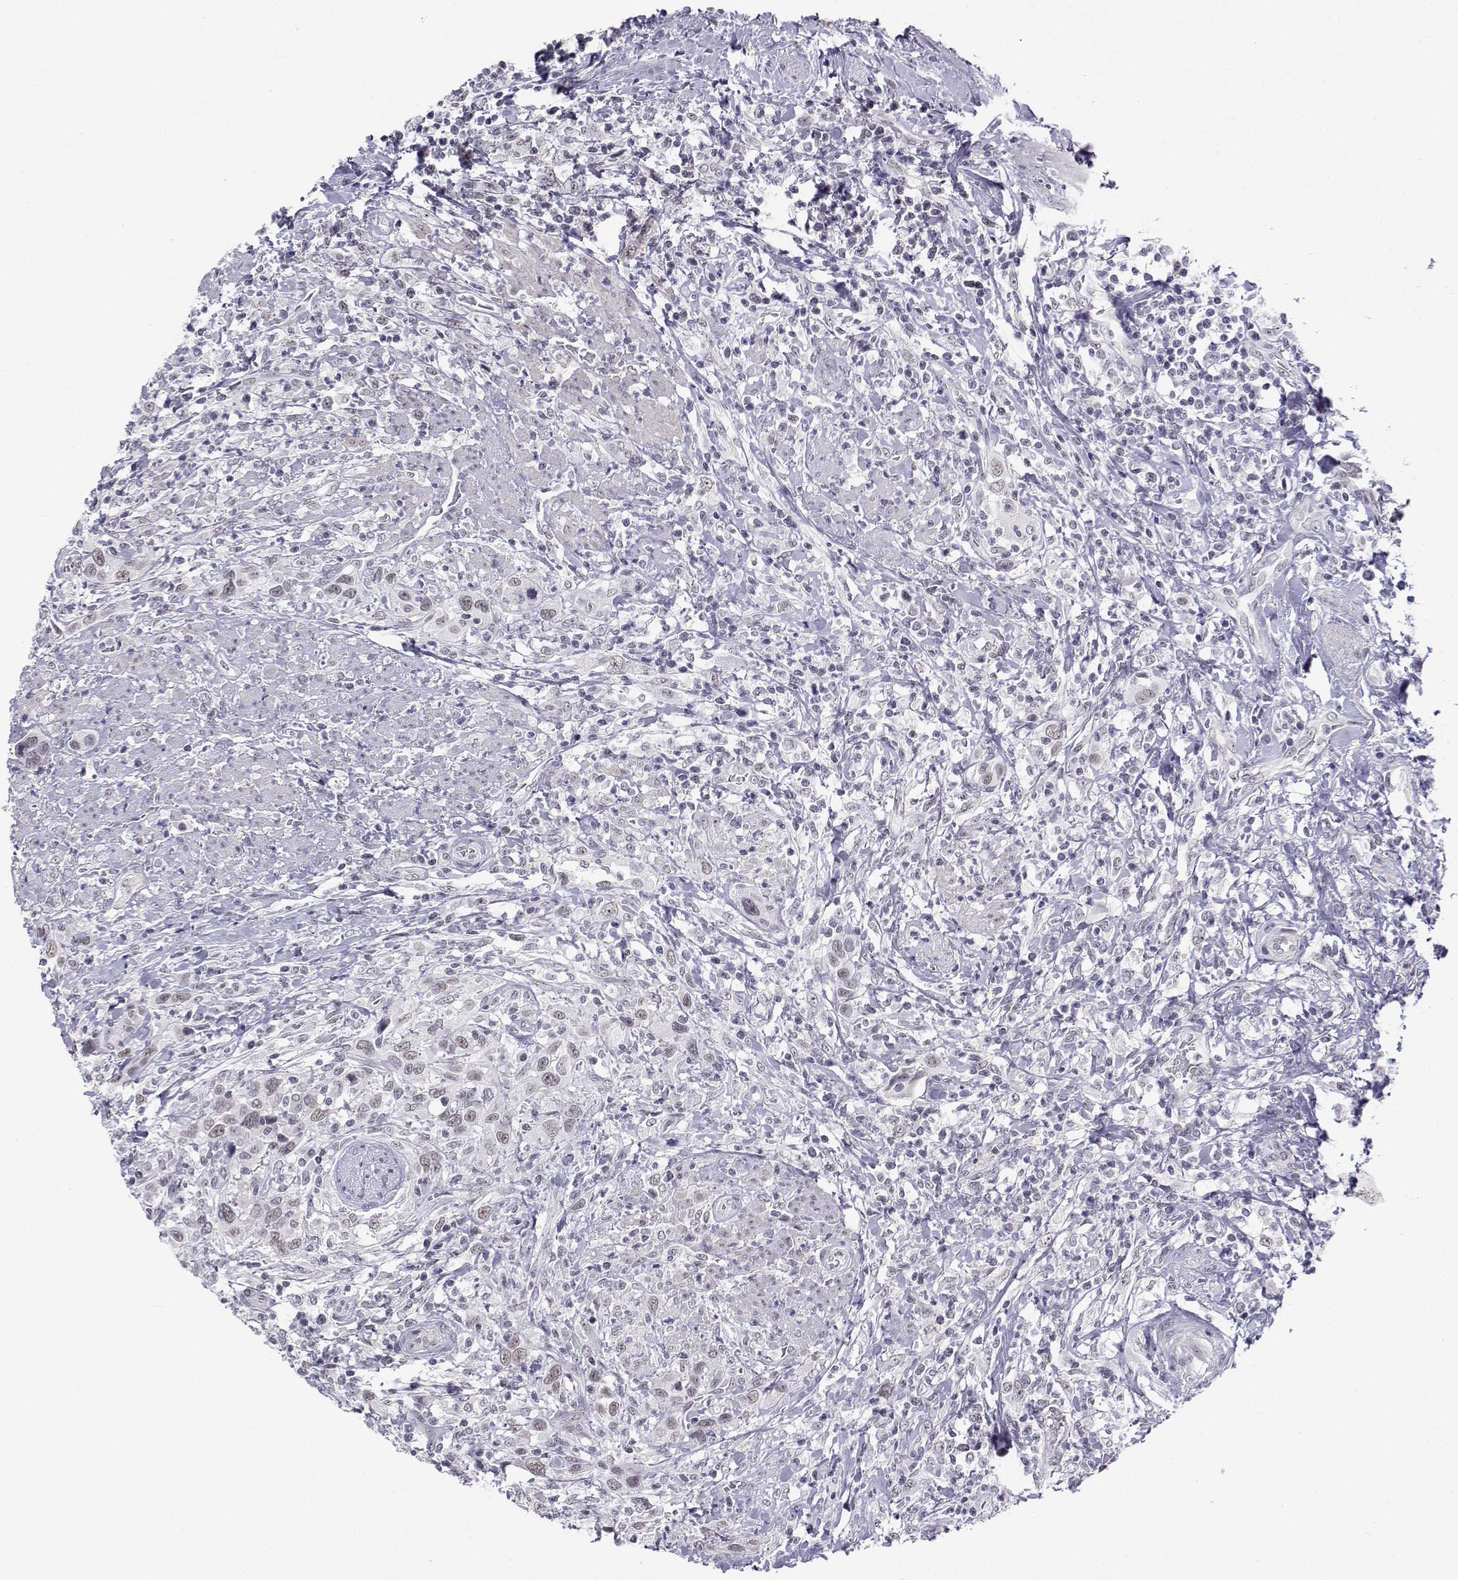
{"staining": {"intensity": "weak", "quantity": "25%-75%", "location": "nuclear"}, "tissue": "urothelial cancer", "cell_type": "Tumor cells", "image_type": "cancer", "snomed": [{"axis": "morphology", "description": "Urothelial carcinoma, NOS"}, {"axis": "morphology", "description": "Urothelial carcinoma, High grade"}, {"axis": "topography", "description": "Urinary bladder"}], "caption": "Immunohistochemical staining of human transitional cell carcinoma reveals low levels of weak nuclear protein staining in approximately 25%-75% of tumor cells. Nuclei are stained in blue.", "gene": "MED26", "patient": {"sex": "female", "age": 64}}